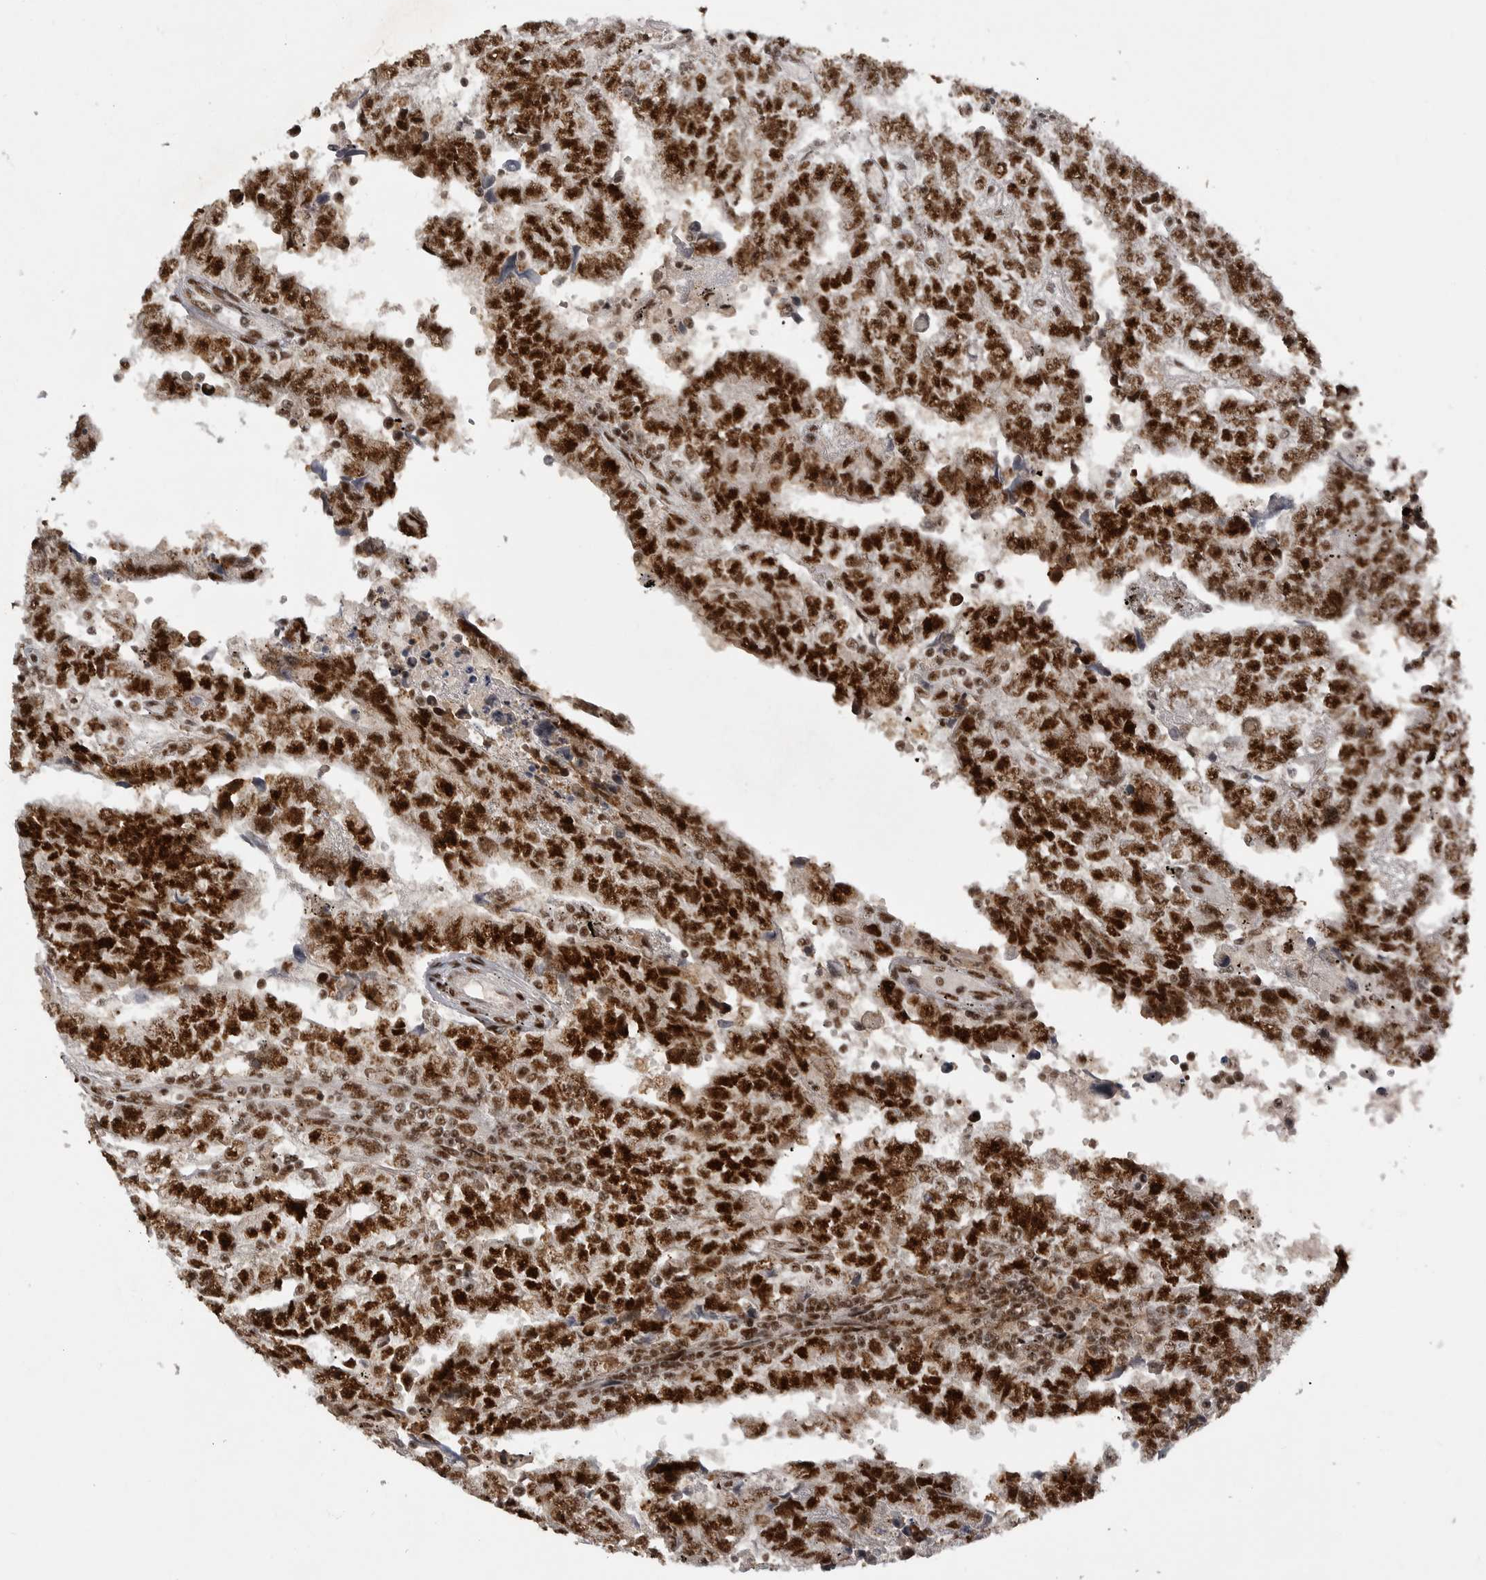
{"staining": {"intensity": "strong", "quantity": ">75%", "location": "nuclear"}, "tissue": "testis cancer", "cell_type": "Tumor cells", "image_type": "cancer", "snomed": [{"axis": "morphology", "description": "Carcinoma, Embryonal, NOS"}, {"axis": "topography", "description": "Testis"}], "caption": "A brown stain labels strong nuclear positivity of a protein in testis cancer (embryonal carcinoma) tumor cells.", "gene": "PPP1R8", "patient": {"sex": "male", "age": 25}}